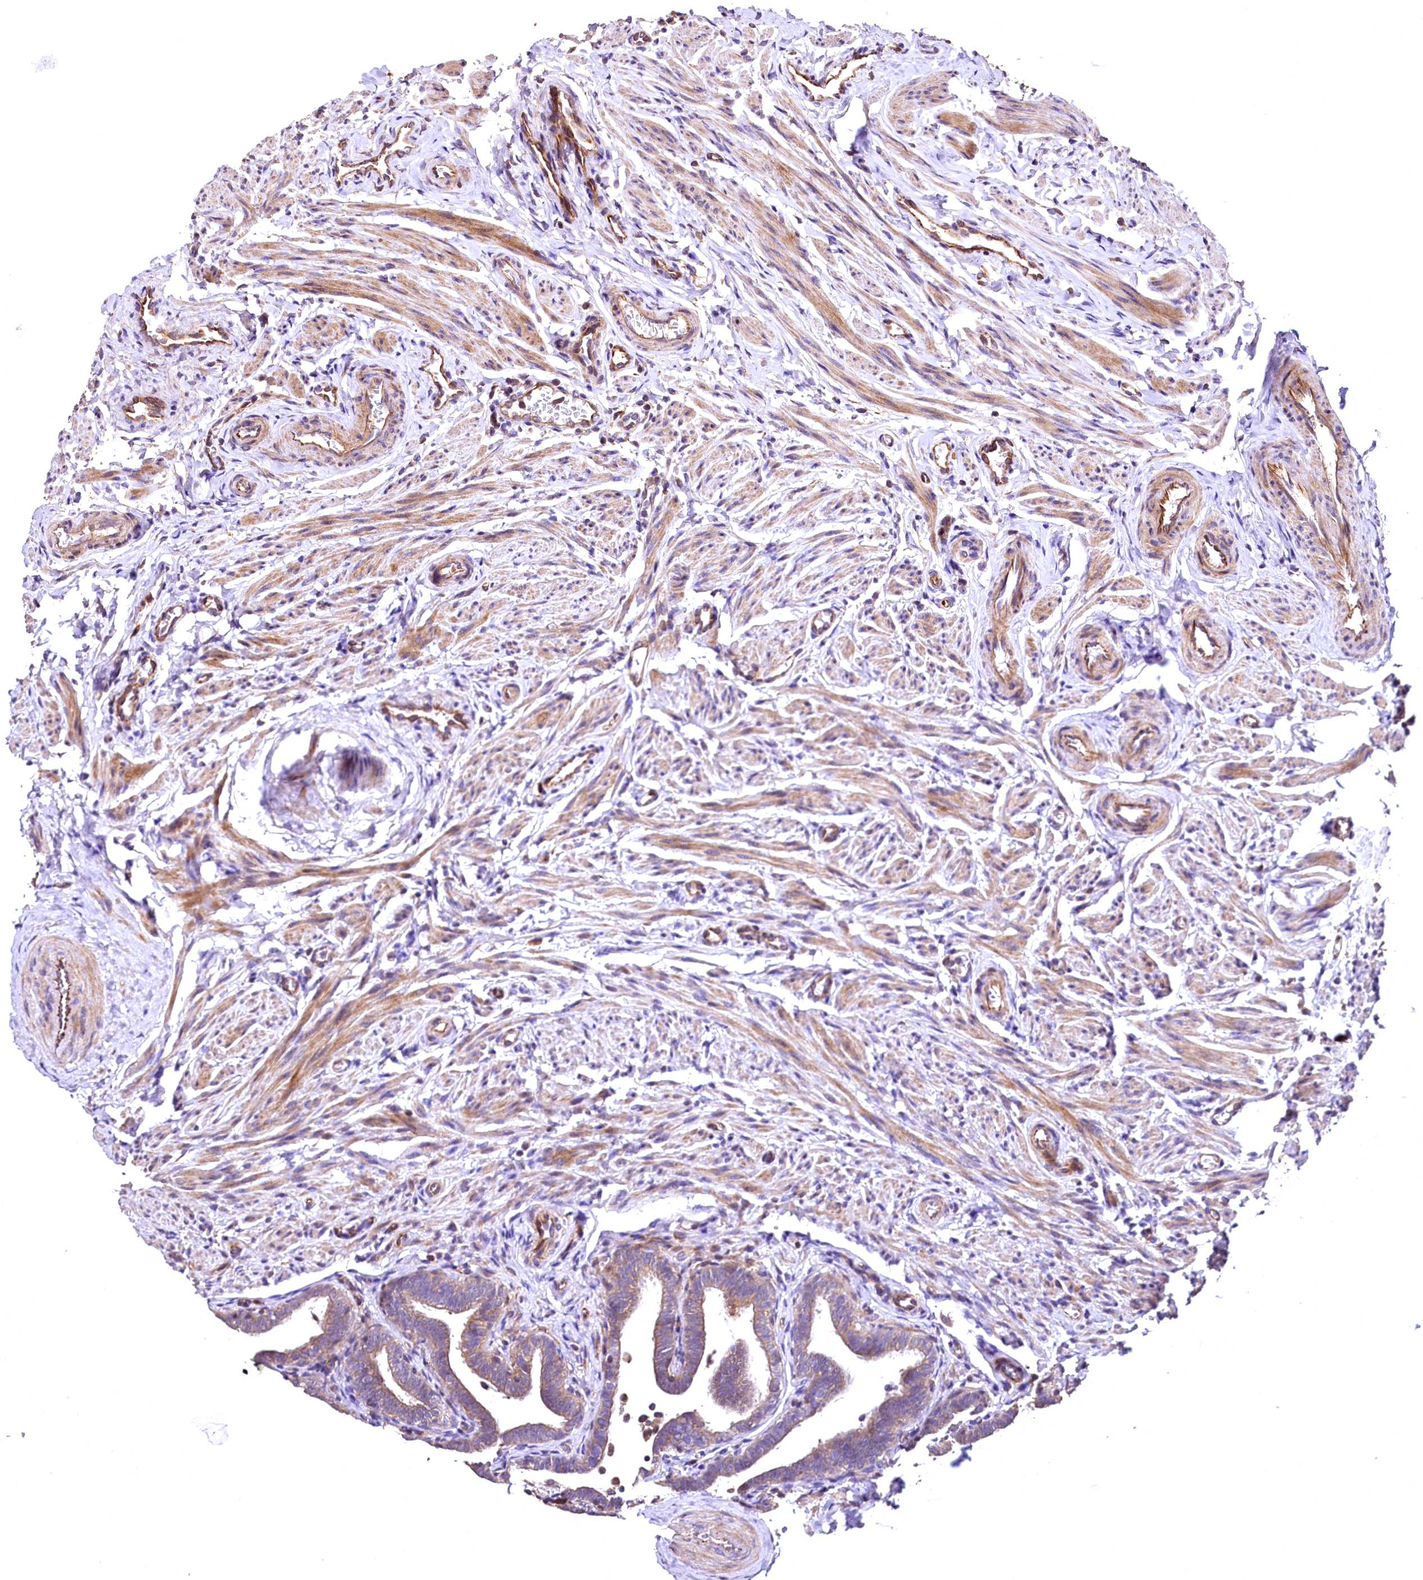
{"staining": {"intensity": "moderate", "quantity": ">75%", "location": "cytoplasmic/membranous"}, "tissue": "fallopian tube", "cell_type": "Glandular cells", "image_type": "normal", "snomed": [{"axis": "morphology", "description": "Normal tissue, NOS"}, {"axis": "topography", "description": "Fallopian tube"}], "caption": "Benign fallopian tube was stained to show a protein in brown. There is medium levels of moderate cytoplasmic/membranous positivity in about >75% of glandular cells. Immunohistochemistry (ihc) stains the protein of interest in brown and the nuclei are stained blue.", "gene": "RASSF1", "patient": {"sex": "female", "age": 36}}